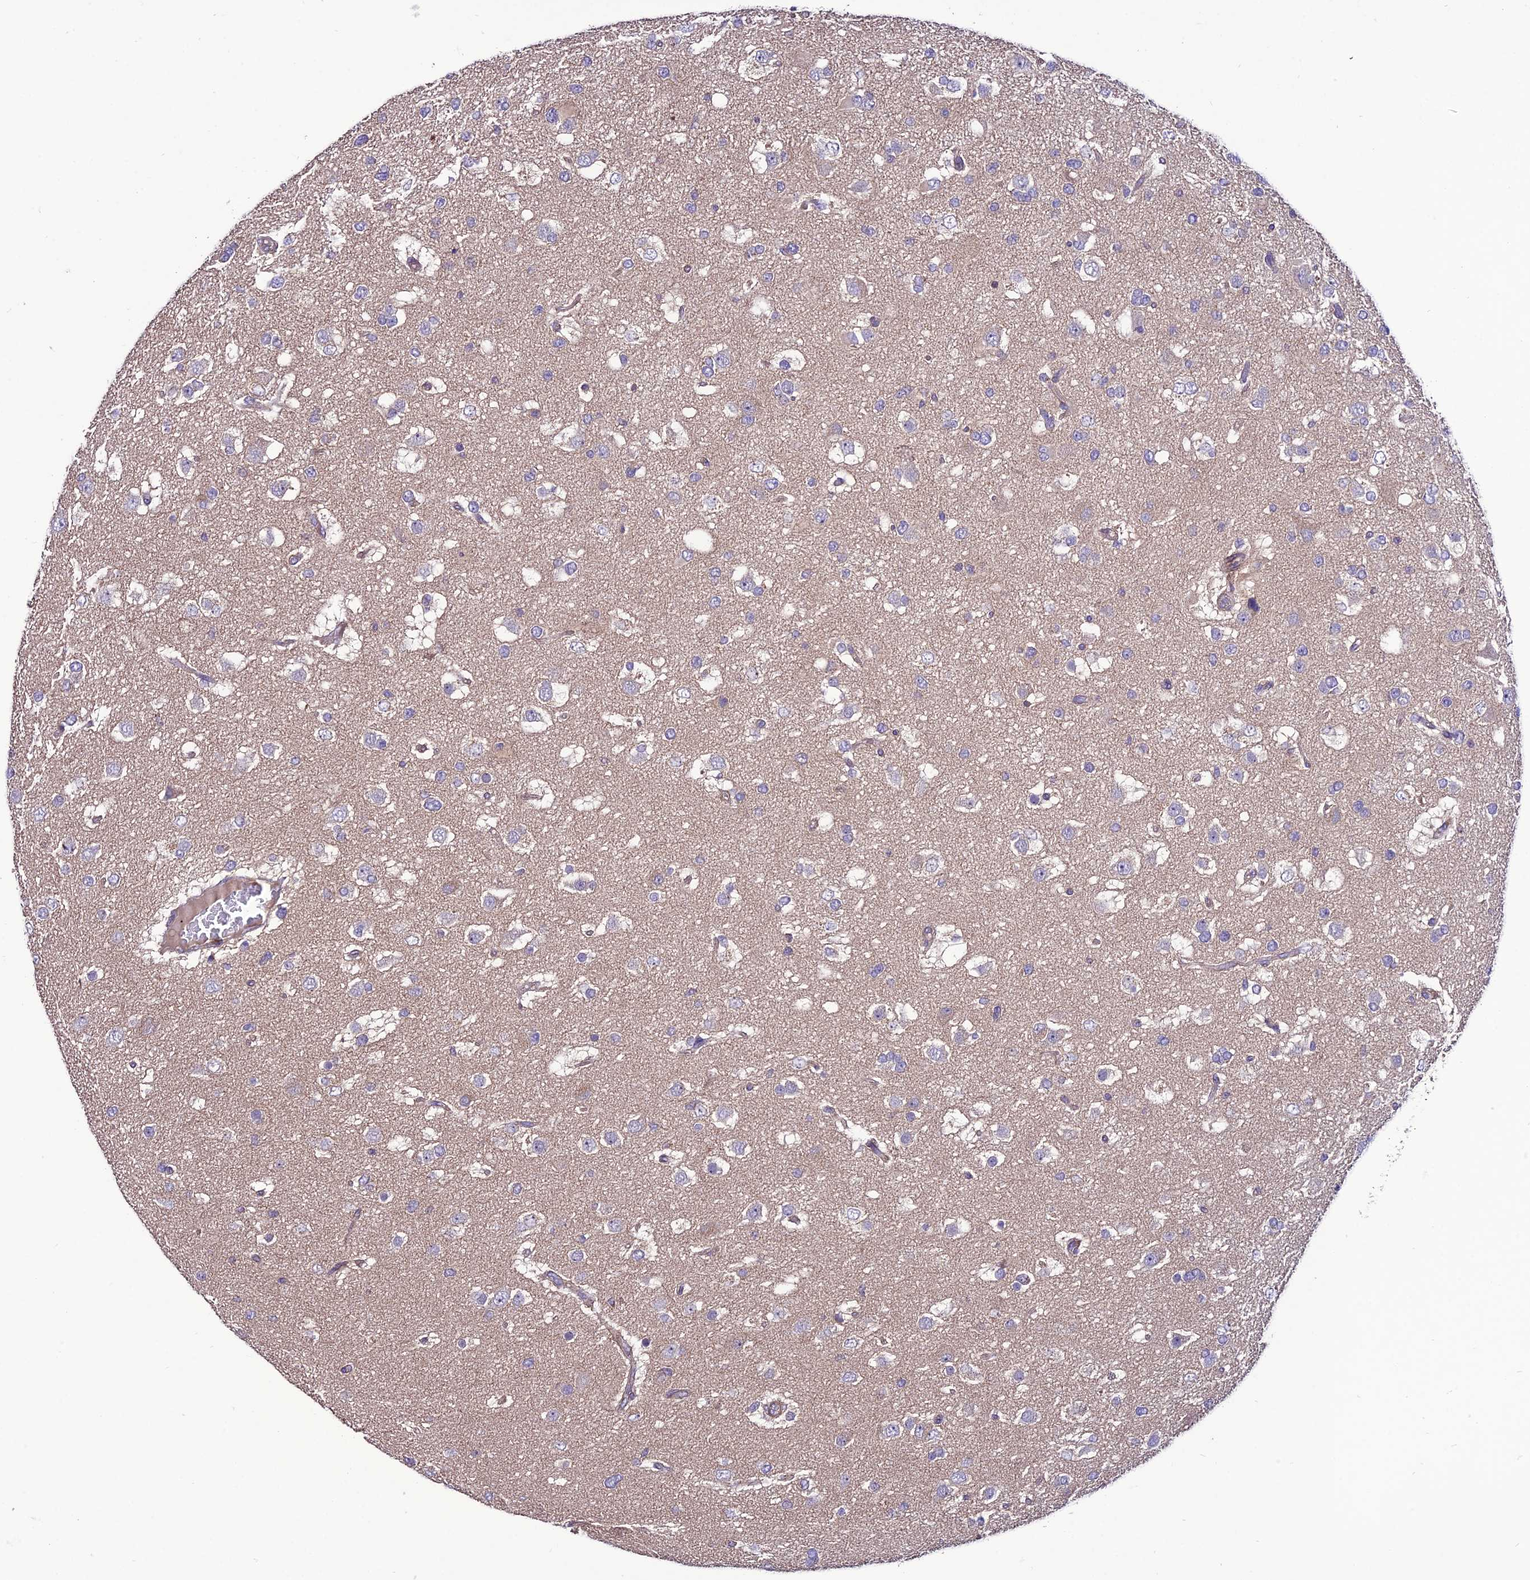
{"staining": {"intensity": "negative", "quantity": "none", "location": "none"}, "tissue": "glioma", "cell_type": "Tumor cells", "image_type": "cancer", "snomed": [{"axis": "morphology", "description": "Glioma, malignant, High grade"}, {"axis": "topography", "description": "Brain"}], "caption": "Immunohistochemistry (IHC) micrograph of malignant glioma (high-grade) stained for a protein (brown), which shows no expression in tumor cells.", "gene": "PPIL3", "patient": {"sex": "male", "age": 53}}